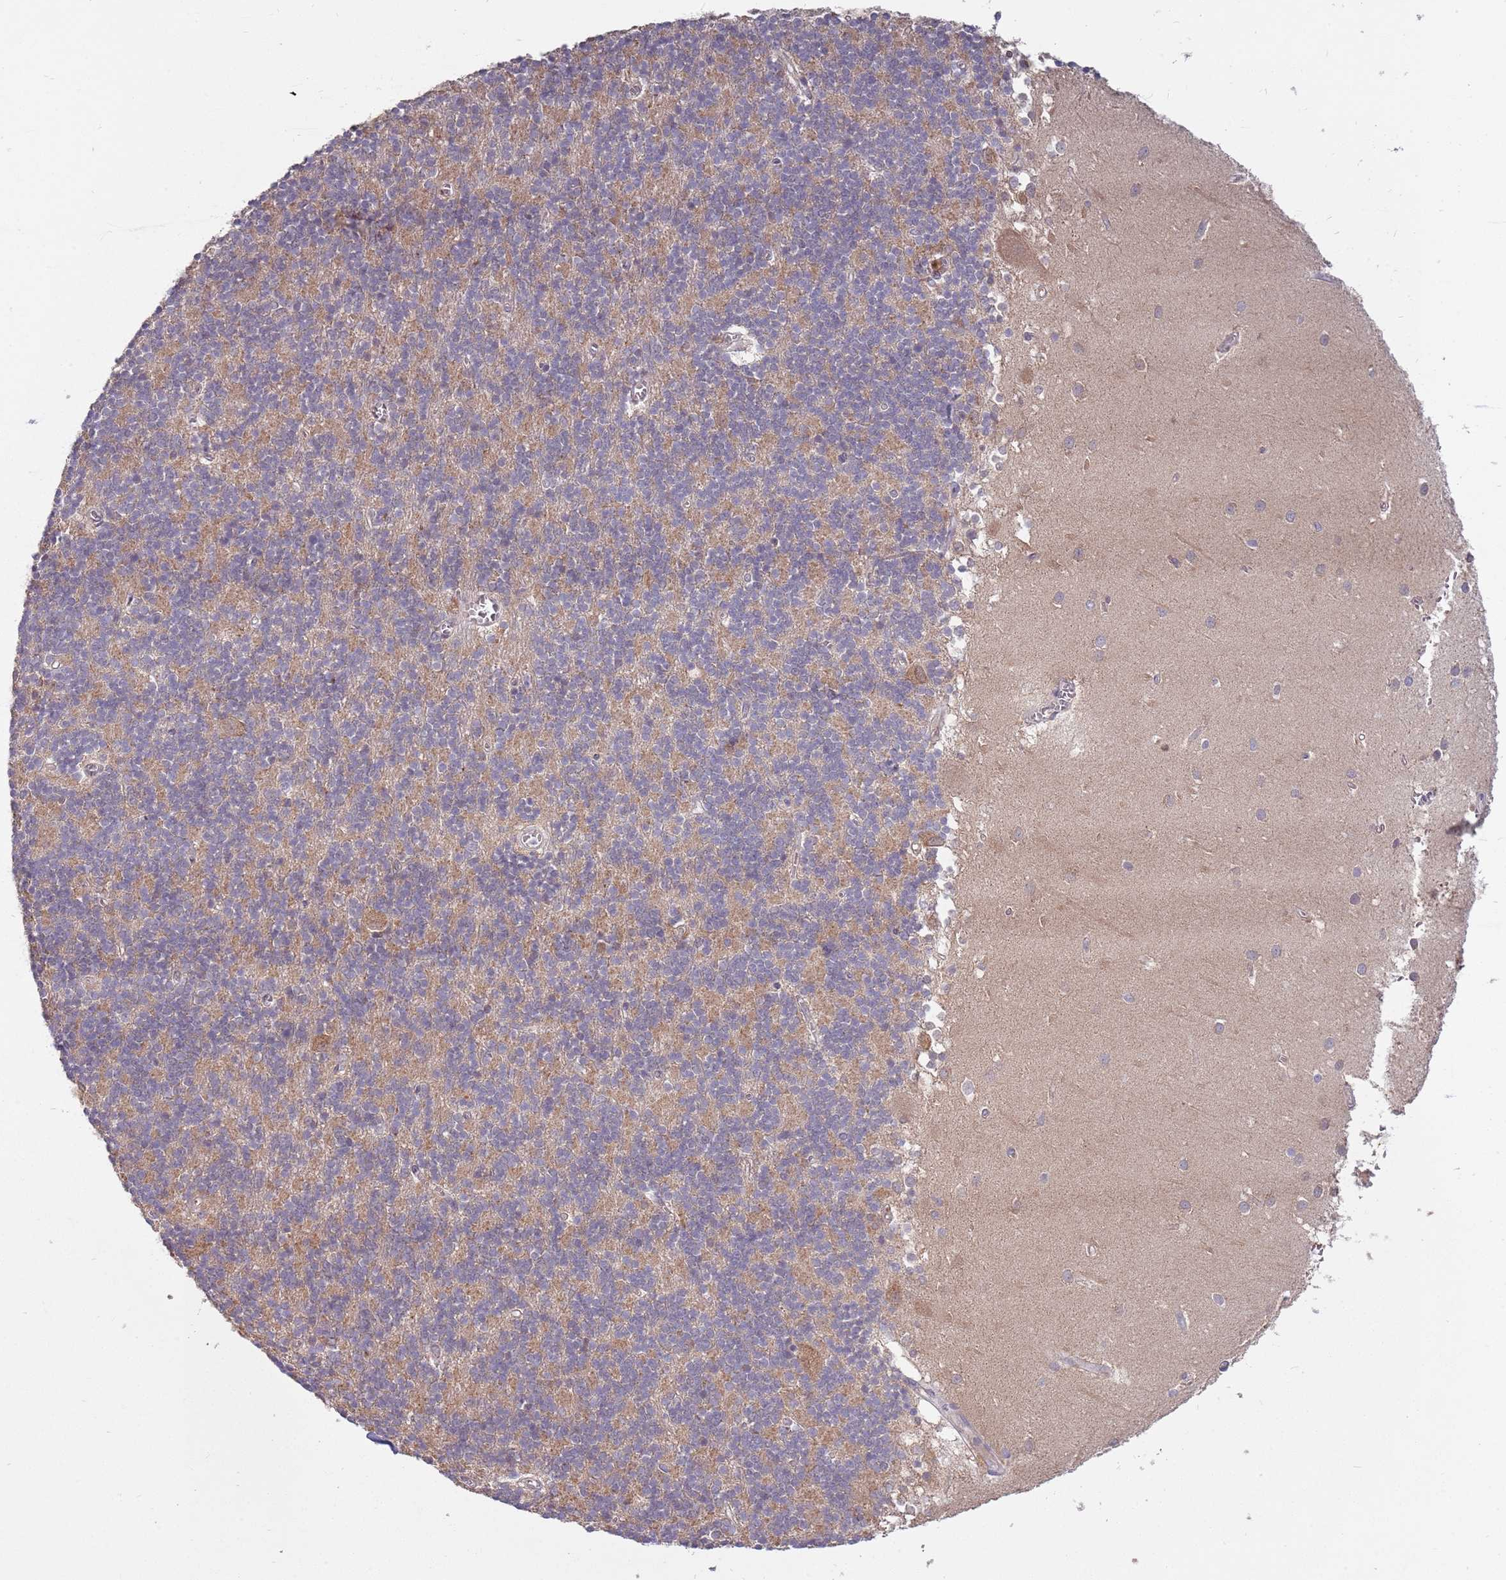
{"staining": {"intensity": "weak", "quantity": "<25%", "location": "cytoplasmic/membranous"}, "tissue": "cerebellum", "cell_type": "Cells in granular layer", "image_type": "normal", "snomed": [{"axis": "morphology", "description": "Normal tissue, NOS"}, {"axis": "topography", "description": "Cerebellum"}], "caption": "Protein analysis of benign cerebellum shows no significant positivity in cells in granular layer. Nuclei are stained in blue.", "gene": "USP32", "patient": {"sex": "male", "age": 54}}